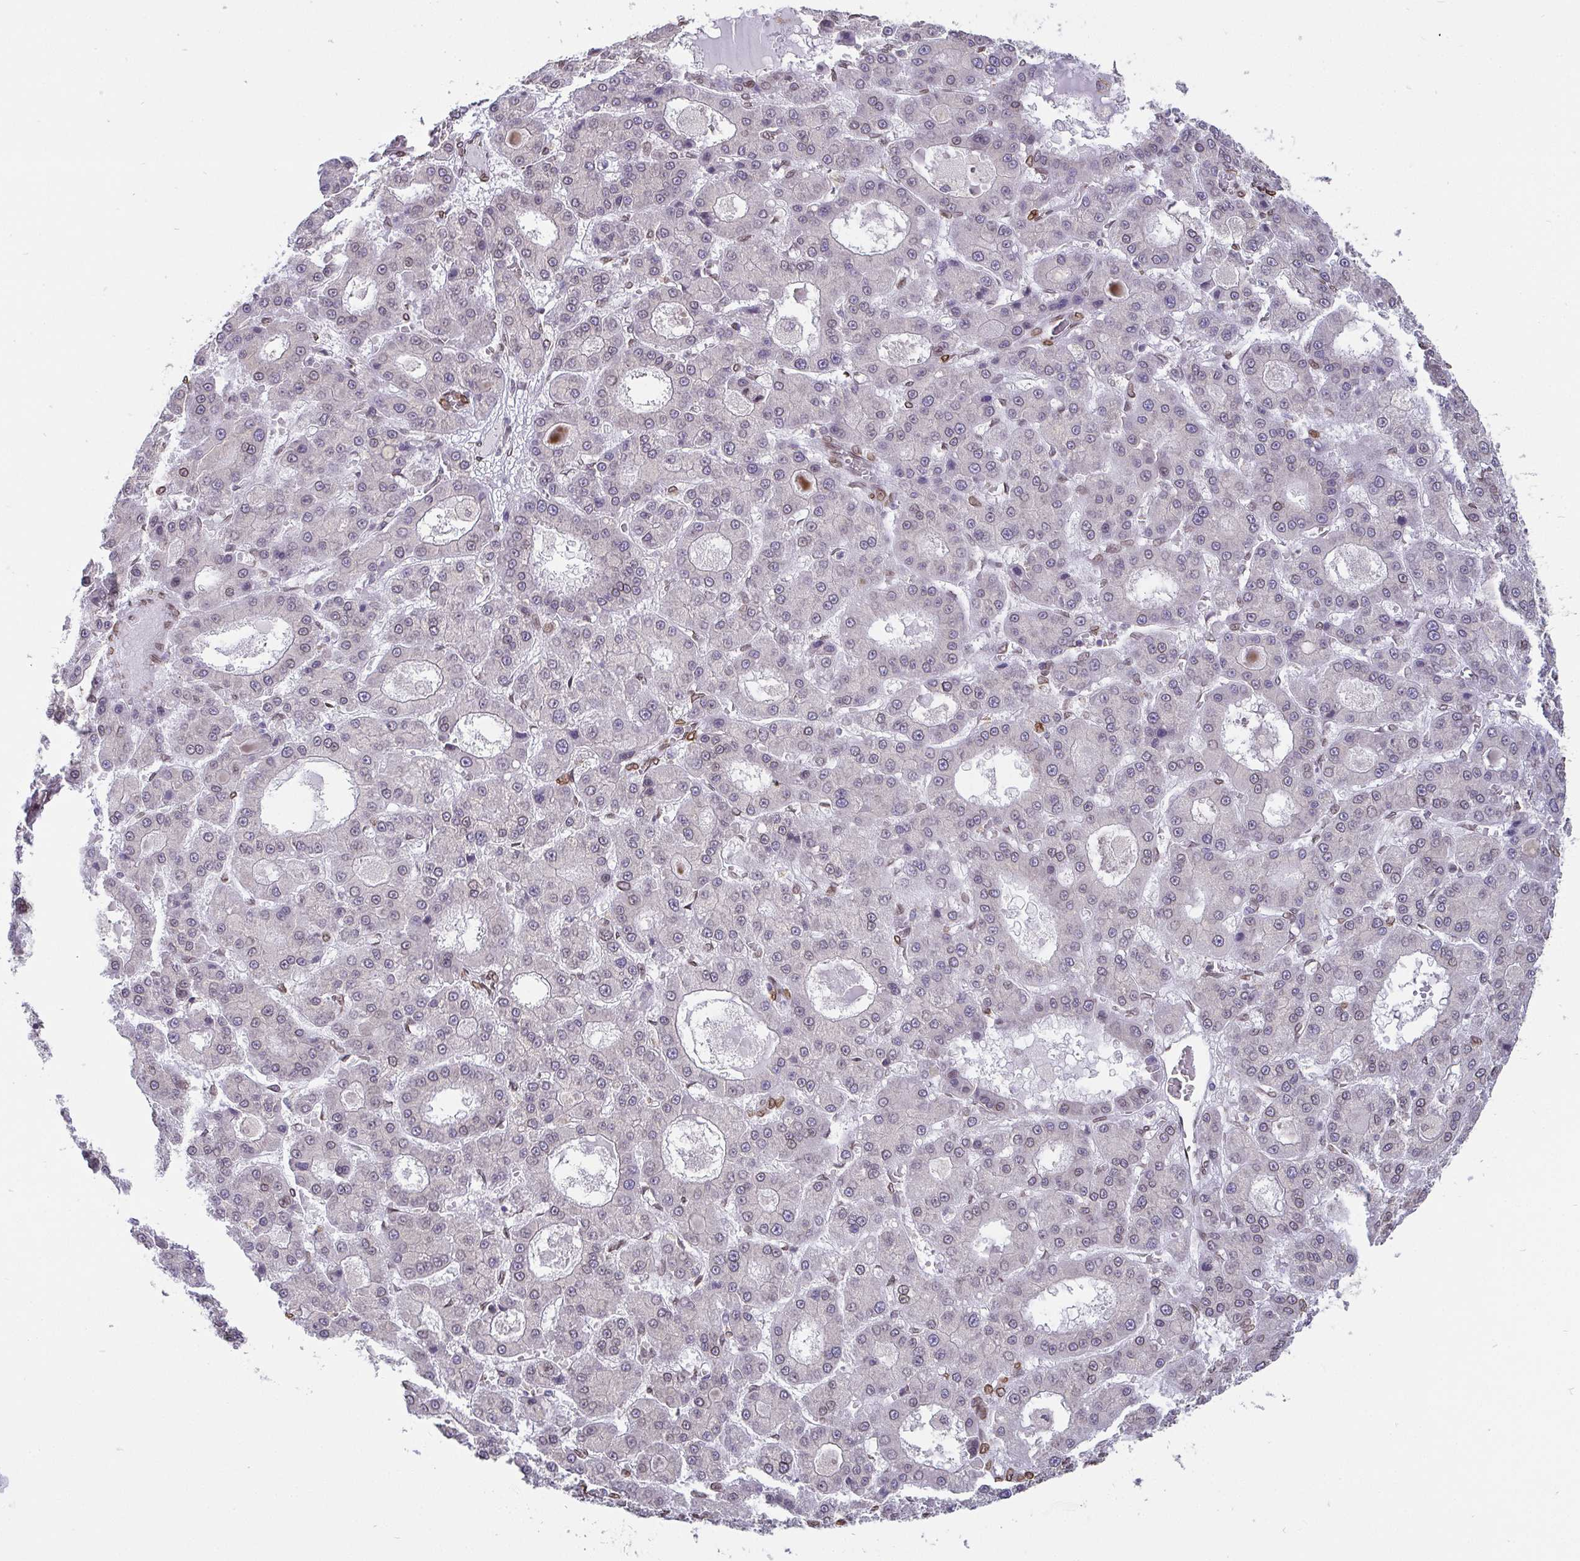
{"staining": {"intensity": "weak", "quantity": "<25%", "location": "nuclear"}, "tissue": "liver cancer", "cell_type": "Tumor cells", "image_type": "cancer", "snomed": [{"axis": "morphology", "description": "Carcinoma, Hepatocellular, NOS"}, {"axis": "topography", "description": "Liver"}], "caption": "This is an IHC image of liver cancer. There is no expression in tumor cells.", "gene": "EMD", "patient": {"sex": "male", "age": 70}}